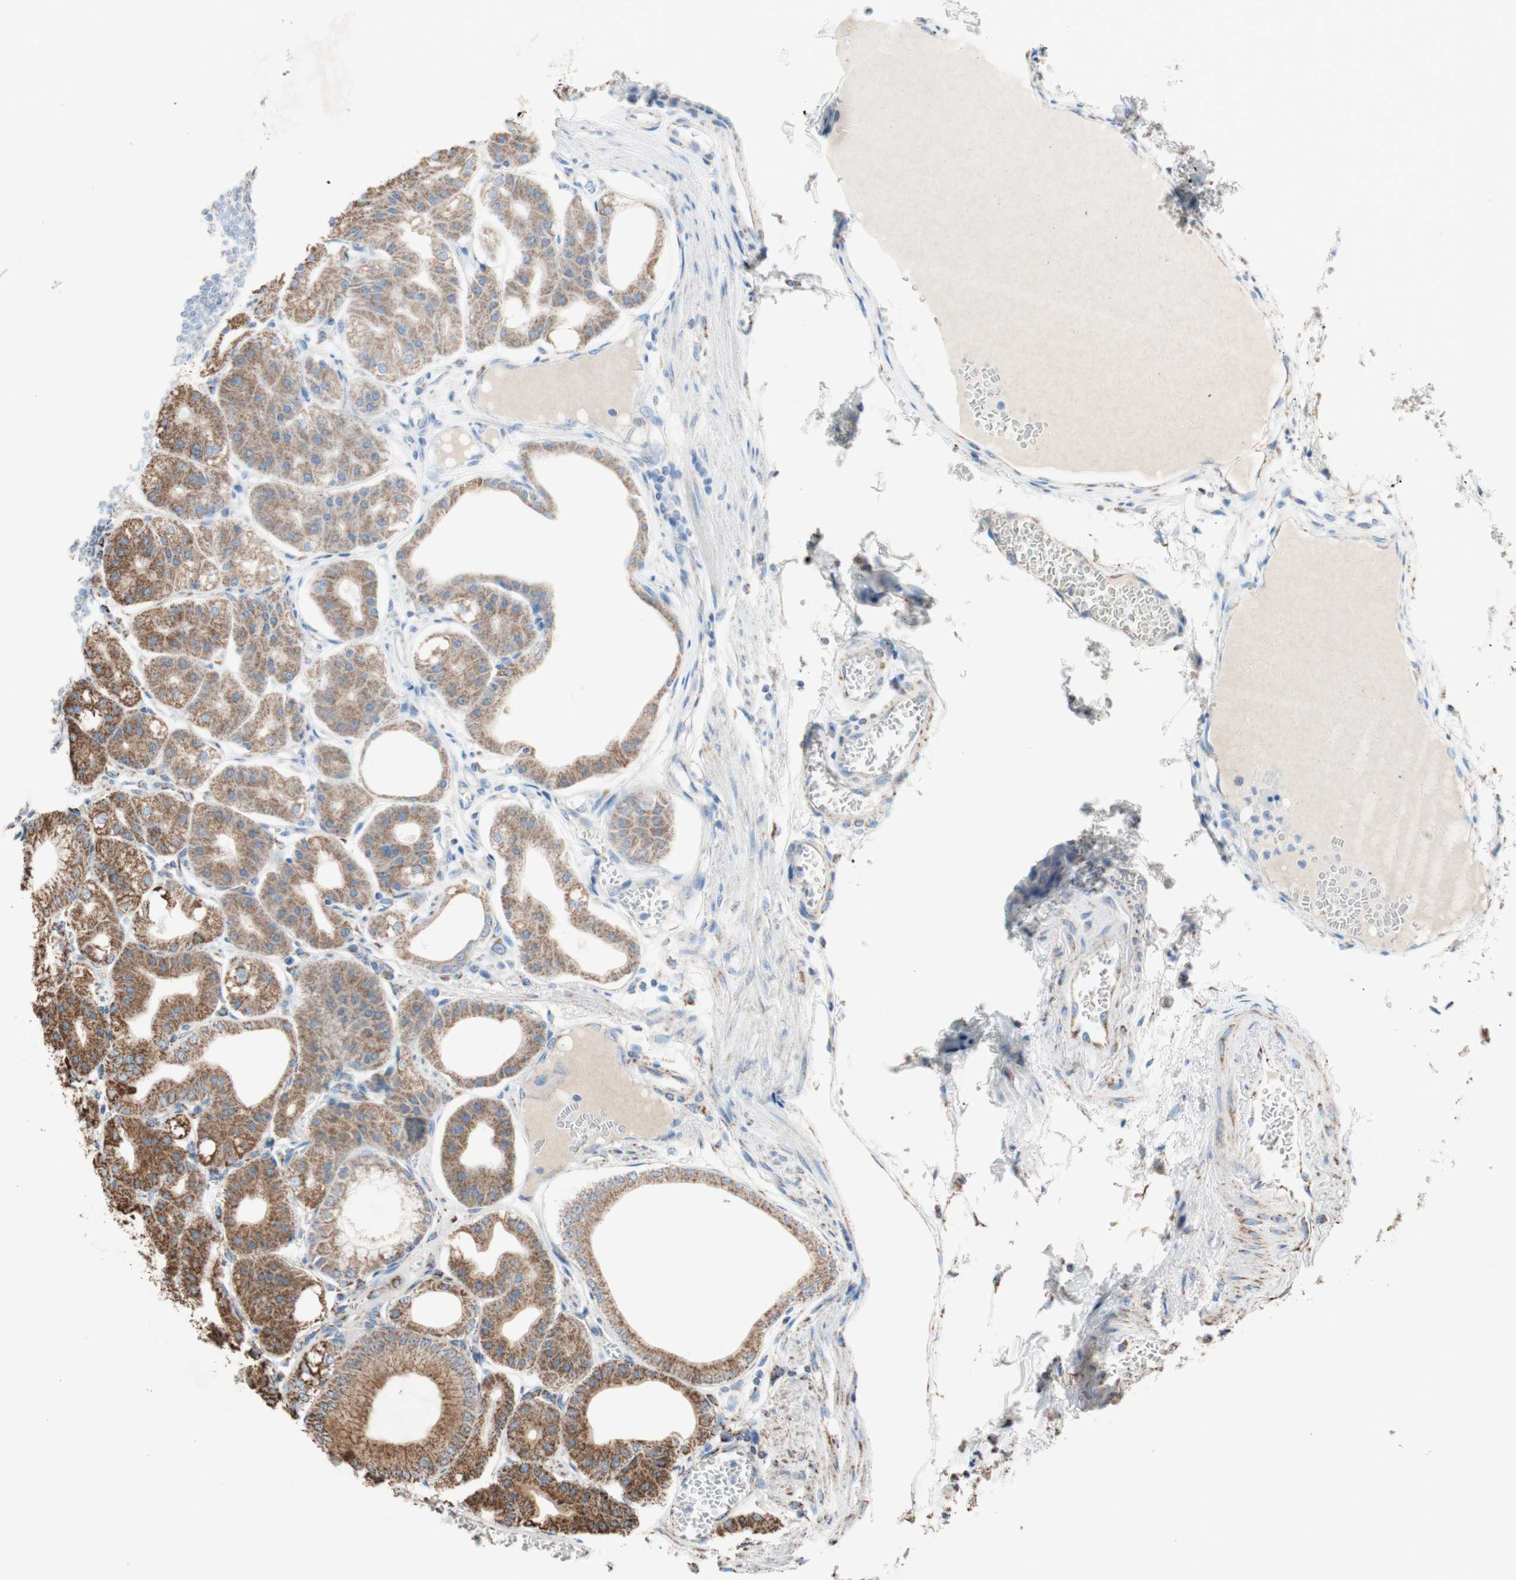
{"staining": {"intensity": "strong", "quantity": ">75%", "location": "cytoplasmic/membranous"}, "tissue": "stomach", "cell_type": "Glandular cells", "image_type": "normal", "snomed": [{"axis": "morphology", "description": "Normal tissue, NOS"}, {"axis": "topography", "description": "Stomach, lower"}], "caption": "IHC of normal stomach exhibits high levels of strong cytoplasmic/membranous expression in about >75% of glandular cells.", "gene": "PCSK4", "patient": {"sex": "male", "age": 71}}